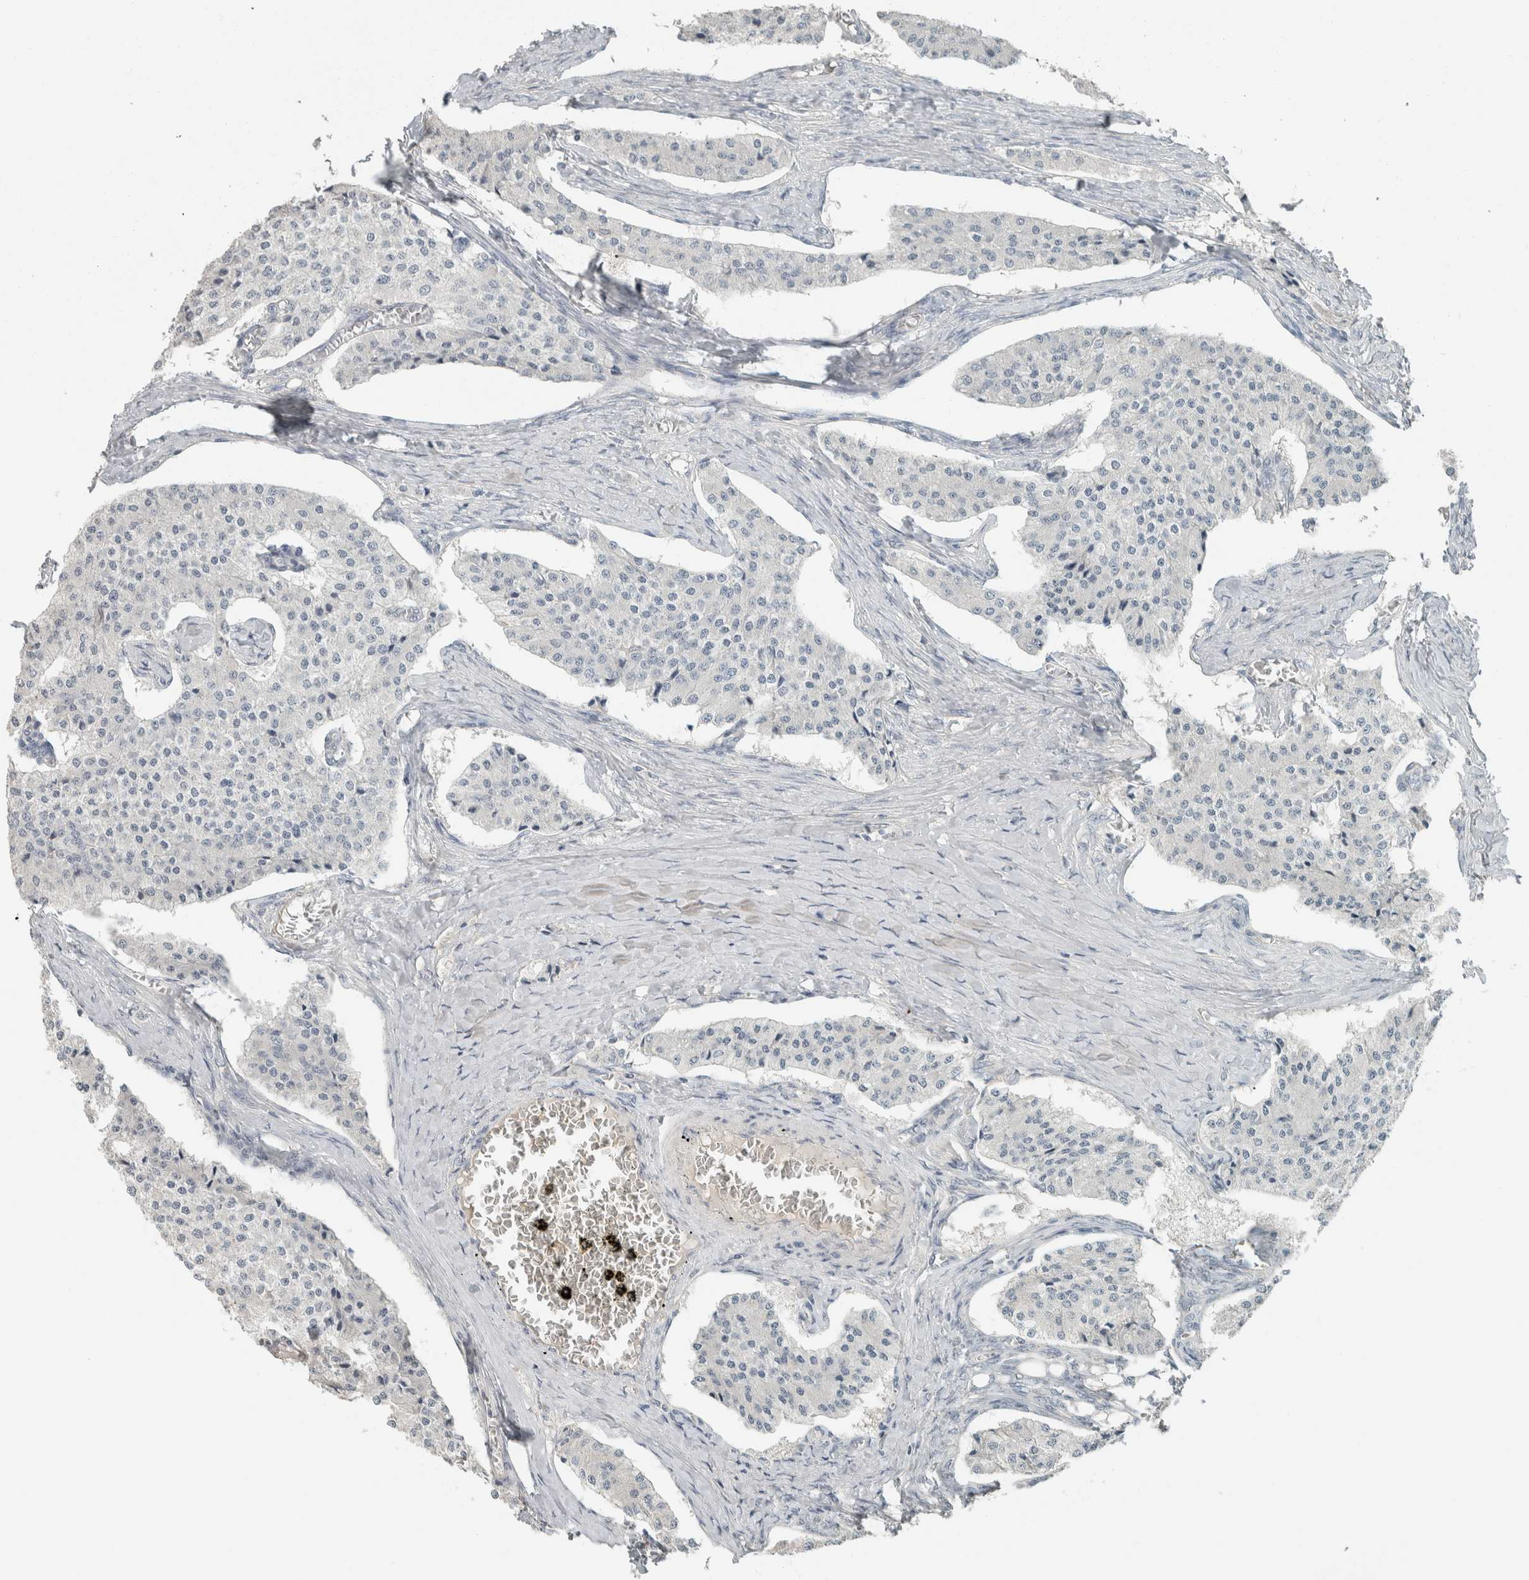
{"staining": {"intensity": "negative", "quantity": "none", "location": "none"}, "tissue": "carcinoid", "cell_type": "Tumor cells", "image_type": "cancer", "snomed": [{"axis": "morphology", "description": "Carcinoid, malignant, NOS"}, {"axis": "topography", "description": "Colon"}], "caption": "Tumor cells are negative for brown protein staining in carcinoid.", "gene": "SCIN", "patient": {"sex": "female", "age": 52}}